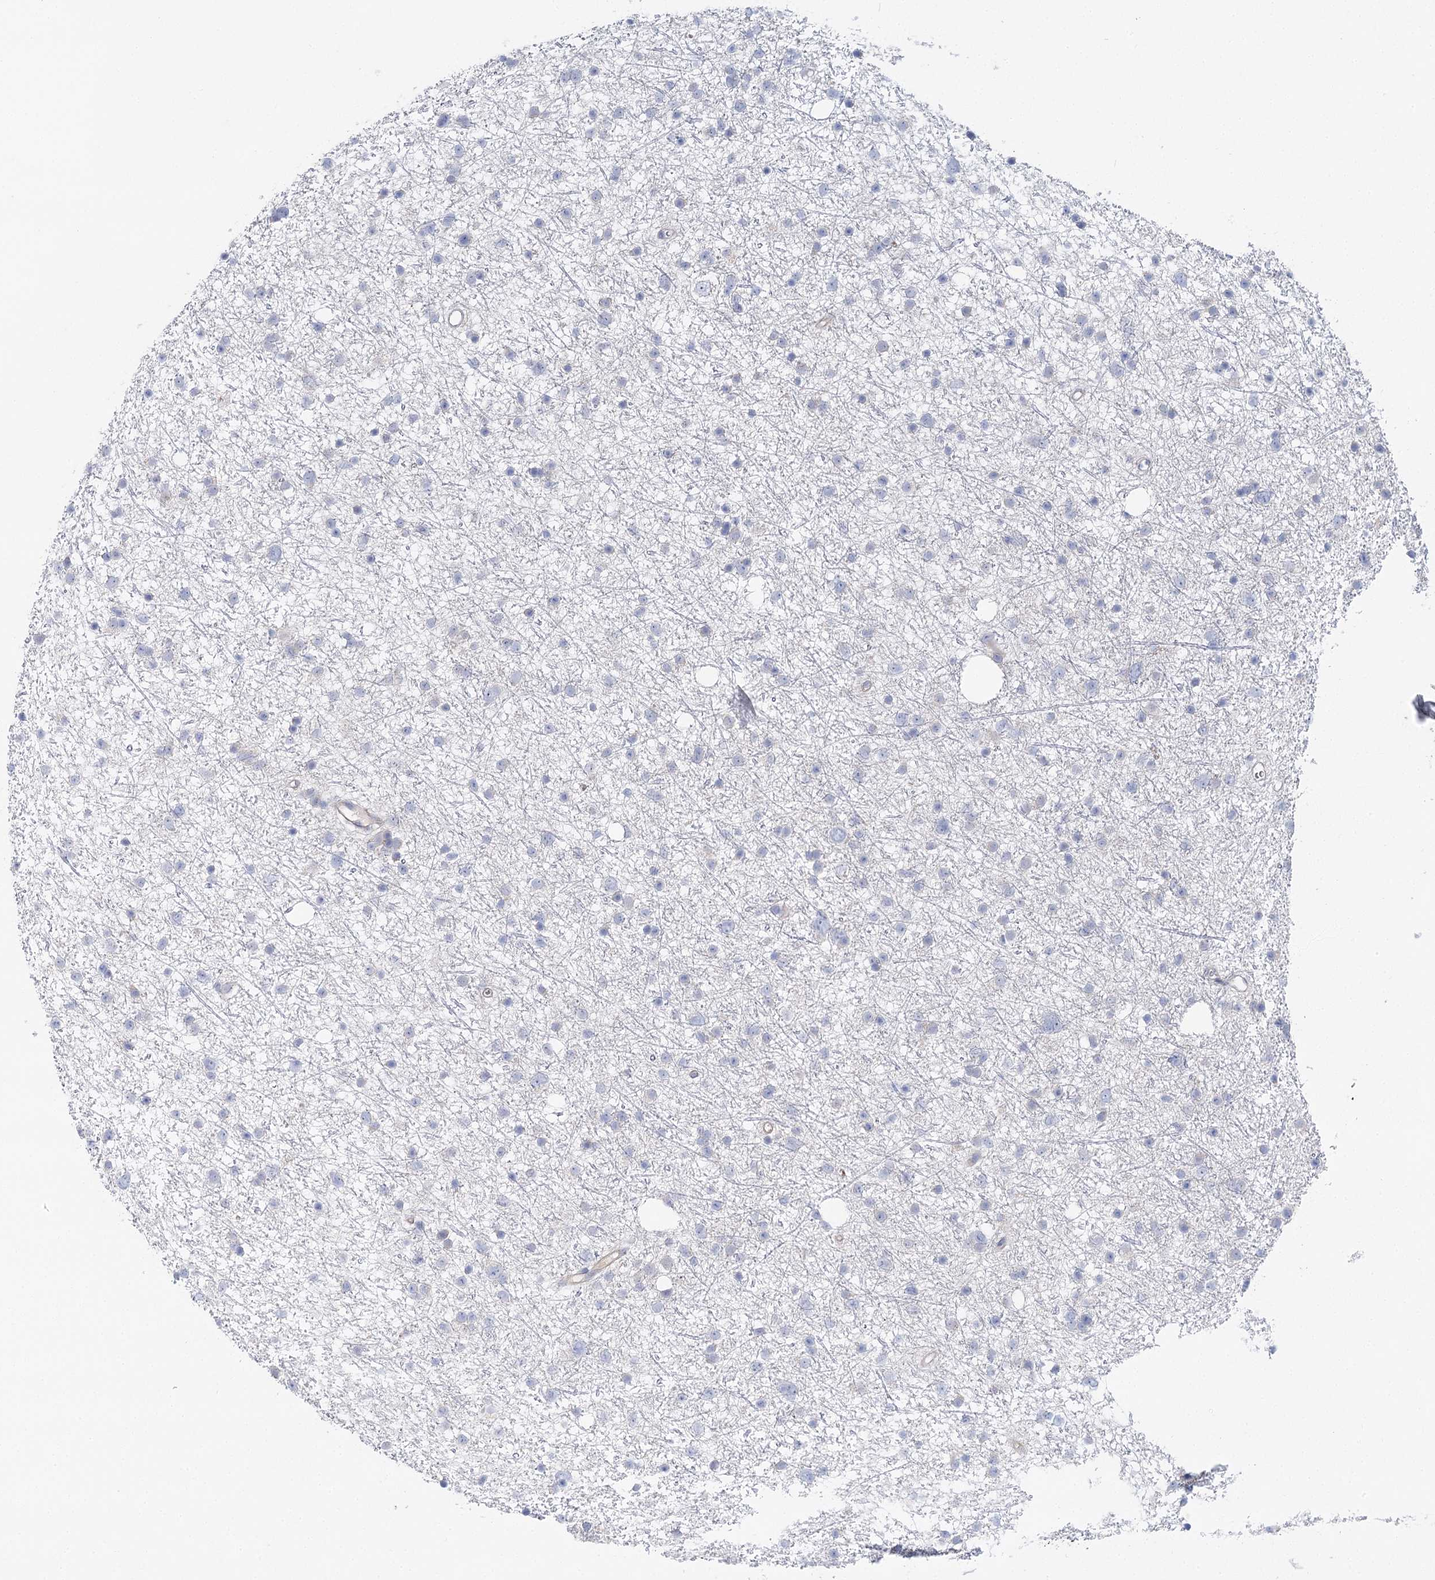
{"staining": {"intensity": "negative", "quantity": "none", "location": "none"}, "tissue": "glioma", "cell_type": "Tumor cells", "image_type": "cancer", "snomed": [{"axis": "morphology", "description": "Glioma, malignant, Low grade"}, {"axis": "topography", "description": "Cerebral cortex"}], "caption": "An image of glioma stained for a protein shows no brown staining in tumor cells. (DAB immunohistochemistry (IHC) visualized using brightfield microscopy, high magnification).", "gene": "LRRC14B", "patient": {"sex": "female", "age": 39}}